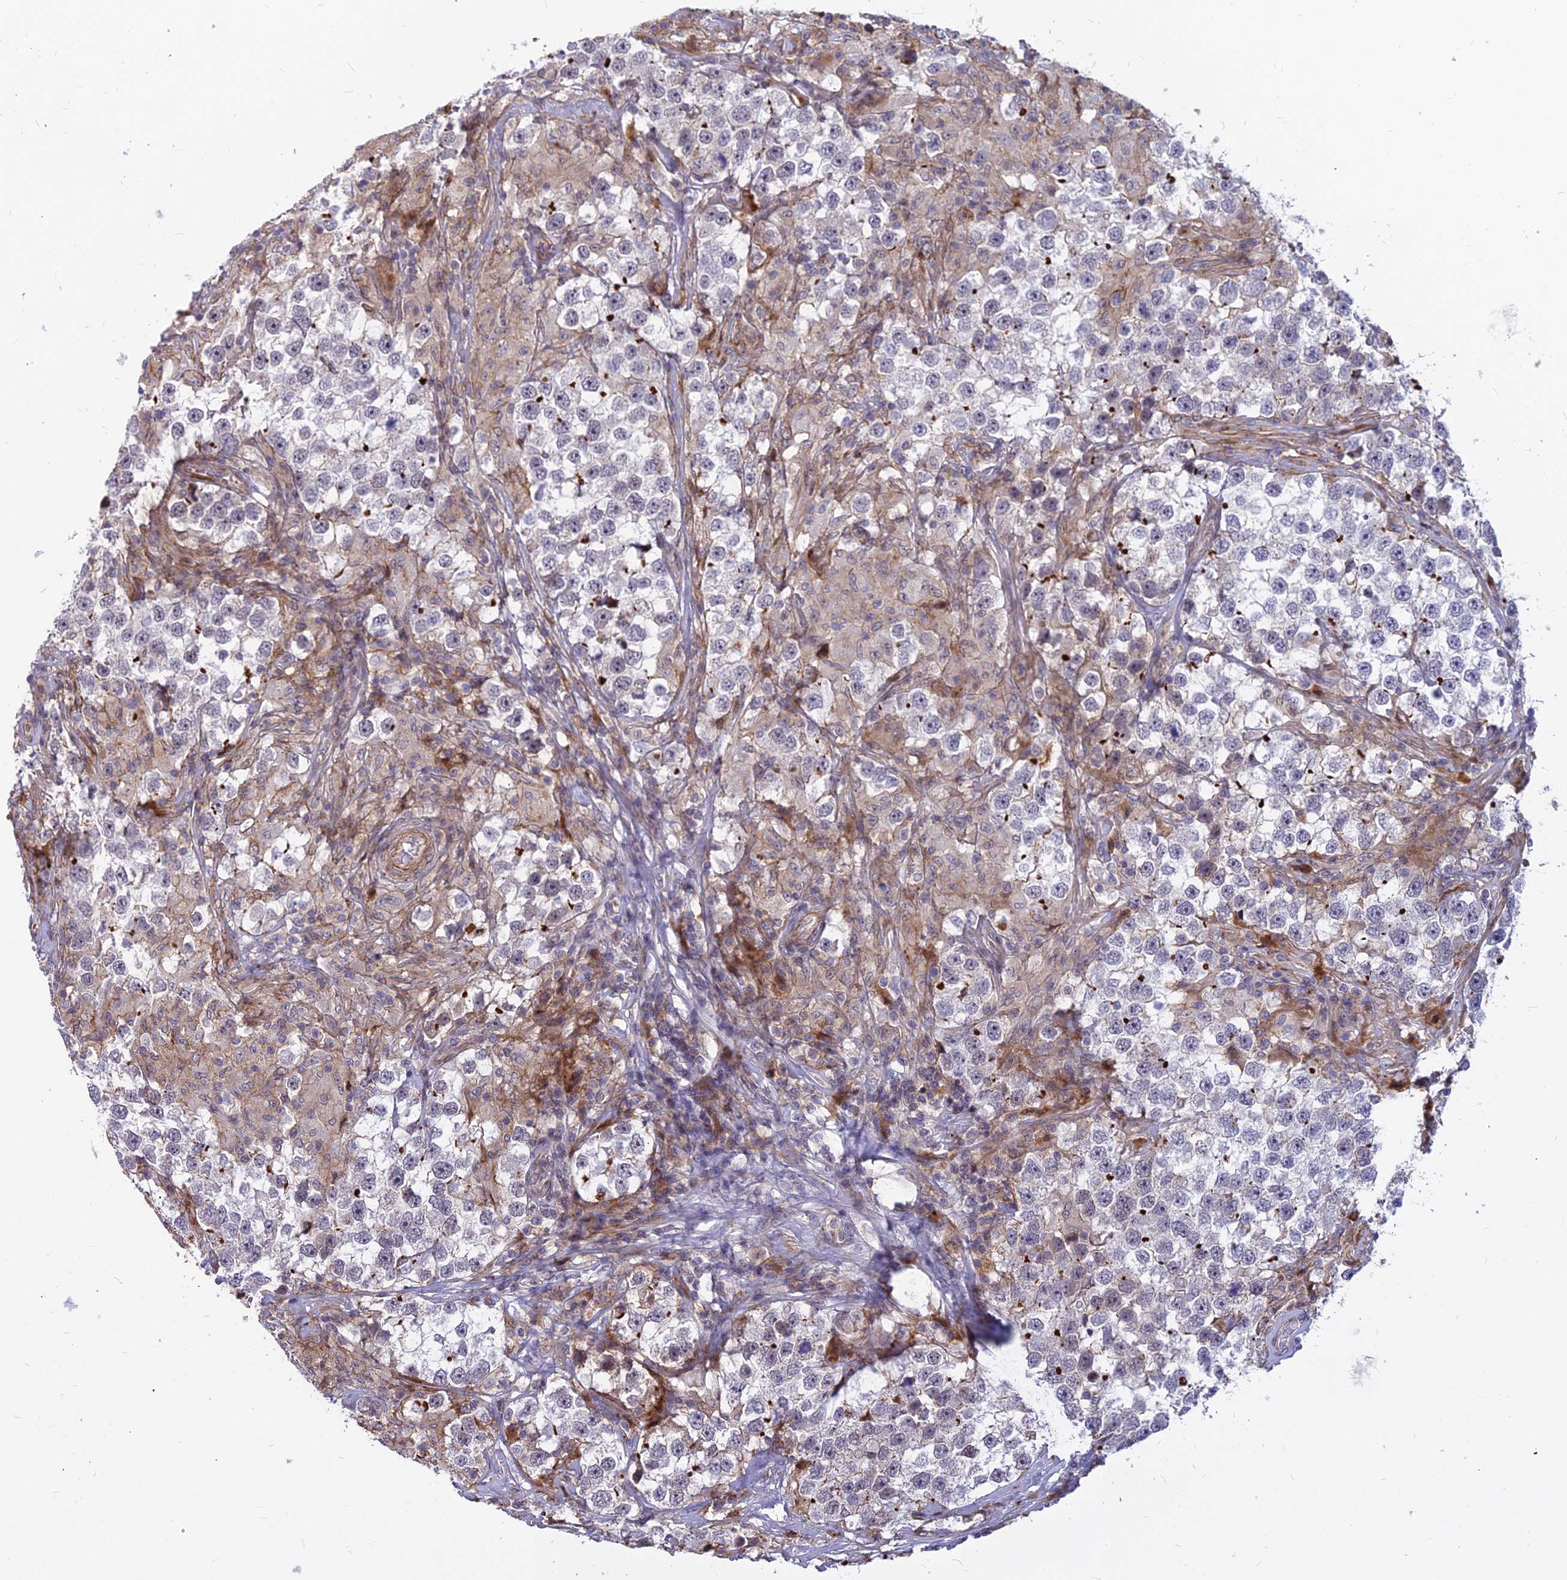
{"staining": {"intensity": "negative", "quantity": "none", "location": "none"}, "tissue": "testis cancer", "cell_type": "Tumor cells", "image_type": "cancer", "snomed": [{"axis": "morphology", "description": "Seminoma, NOS"}, {"axis": "topography", "description": "Testis"}], "caption": "Tumor cells are negative for brown protein staining in testis cancer (seminoma).", "gene": "GLYATL3", "patient": {"sex": "male", "age": 46}}